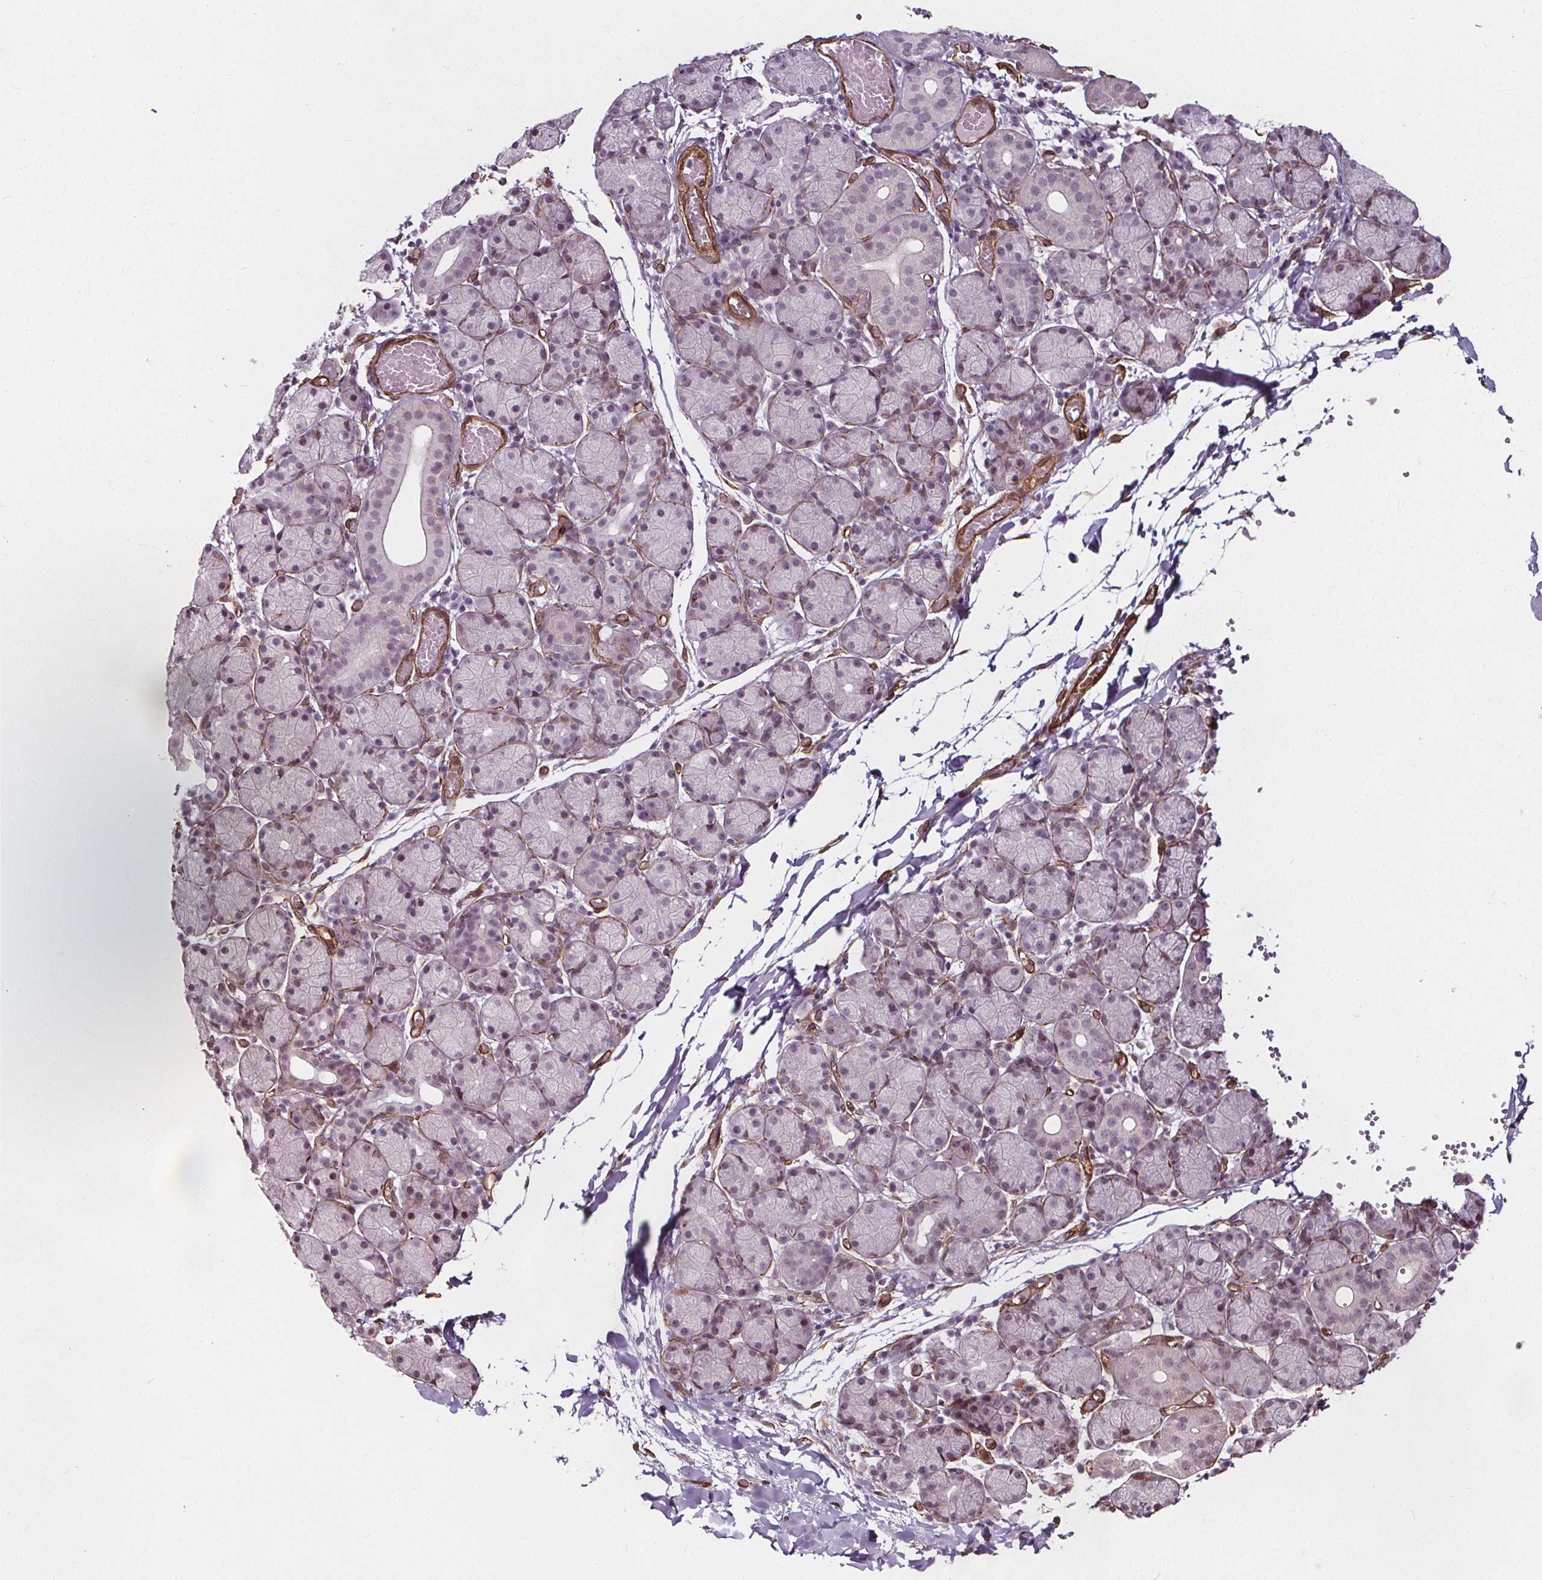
{"staining": {"intensity": "weak", "quantity": "<25%", "location": "nuclear"}, "tissue": "salivary gland", "cell_type": "Glandular cells", "image_type": "normal", "snomed": [{"axis": "morphology", "description": "Normal tissue, NOS"}, {"axis": "topography", "description": "Salivary gland"}], "caption": "Salivary gland was stained to show a protein in brown. There is no significant staining in glandular cells. Nuclei are stained in blue.", "gene": "HAS1", "patient": {"sex": "female", "age": 24}}